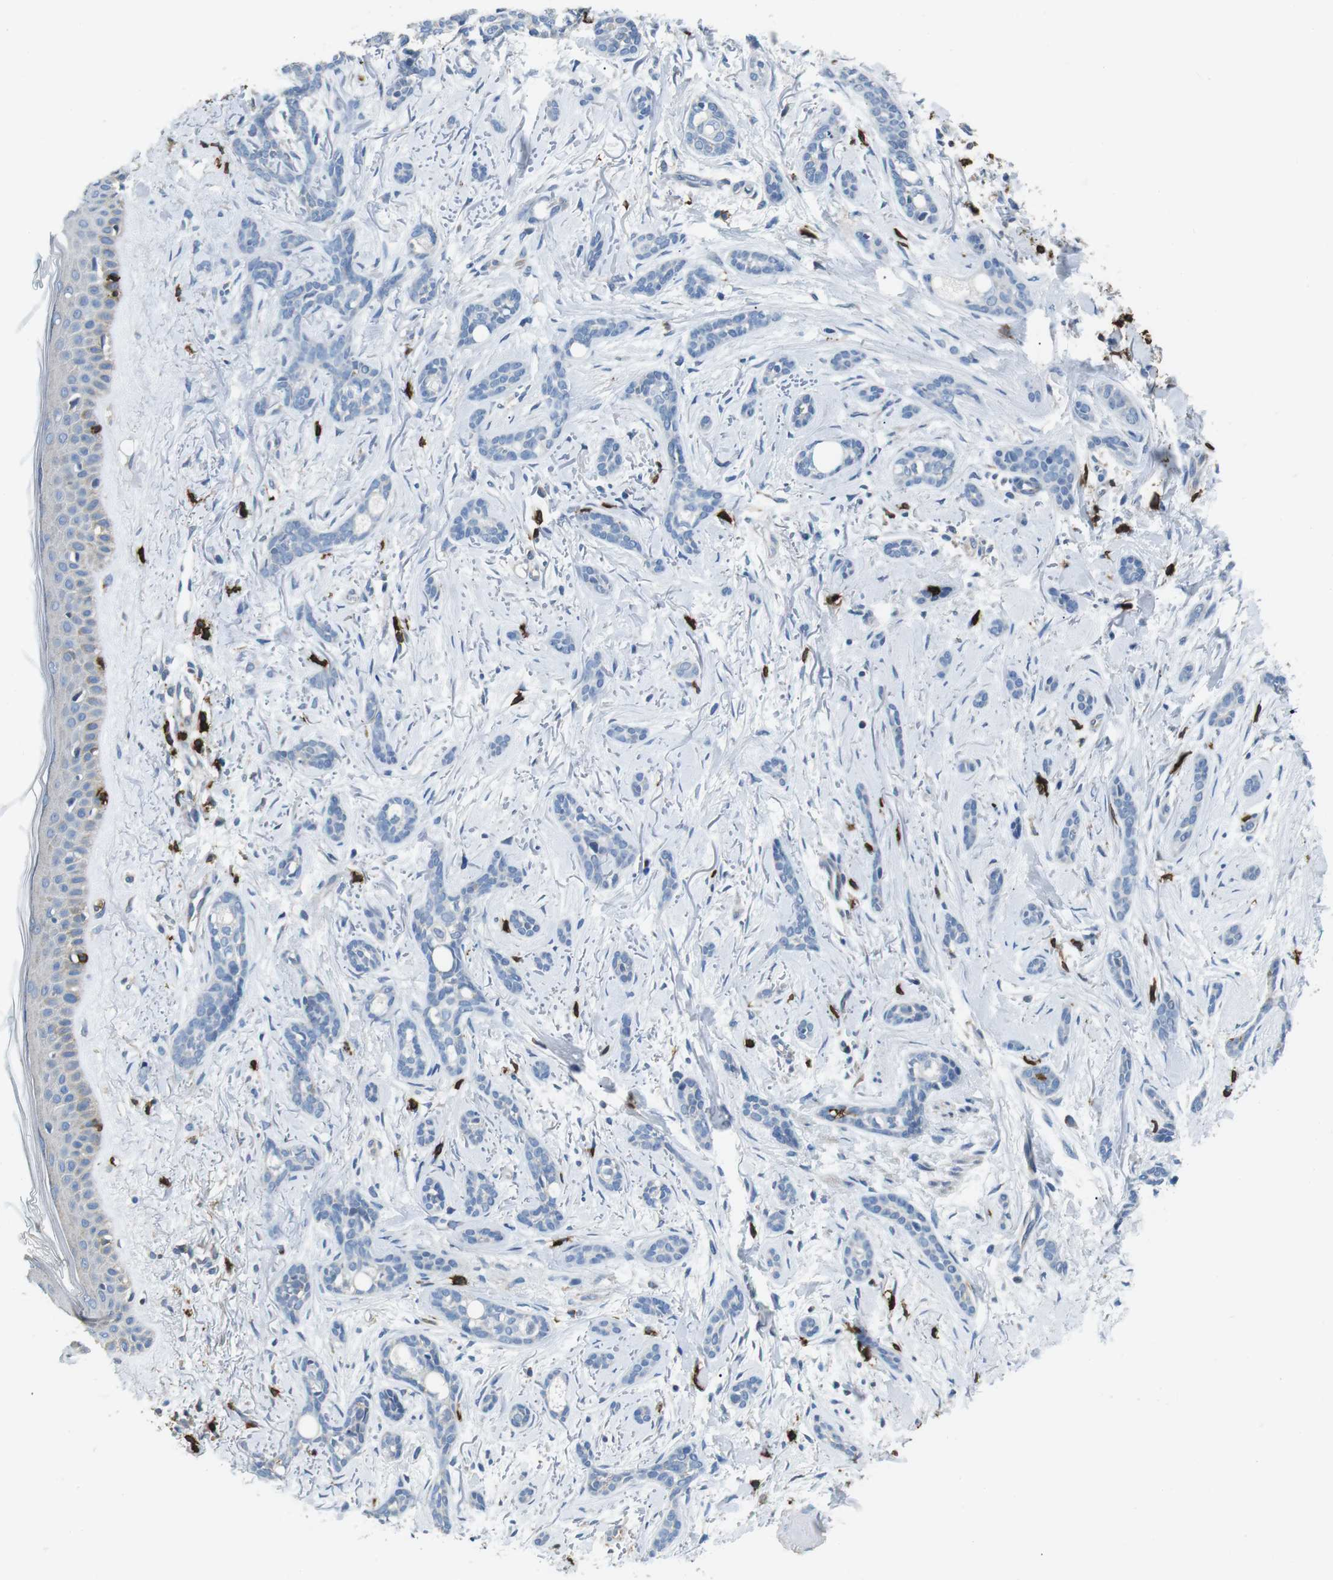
{"staining": {"intensity": "negative", "quantity": "none", "location": "none"}, "tissue": "skin cancer", "cell_type": "Tumor cells", "image_type": "cancer", "snomed": [{"axis": "morphology", "description": "Basal cell carcinoma"}, {"axis": "morphology", "description": "Adnexal tumor, benign"}, {"axis": "topography", "description": "Skin"}], "caption": "Tumor cells are negative for protein expression in human skin cancer (basal cell carcinoma).", "gene": "CD6", "patient": {"sex": "female", "age": 42}}